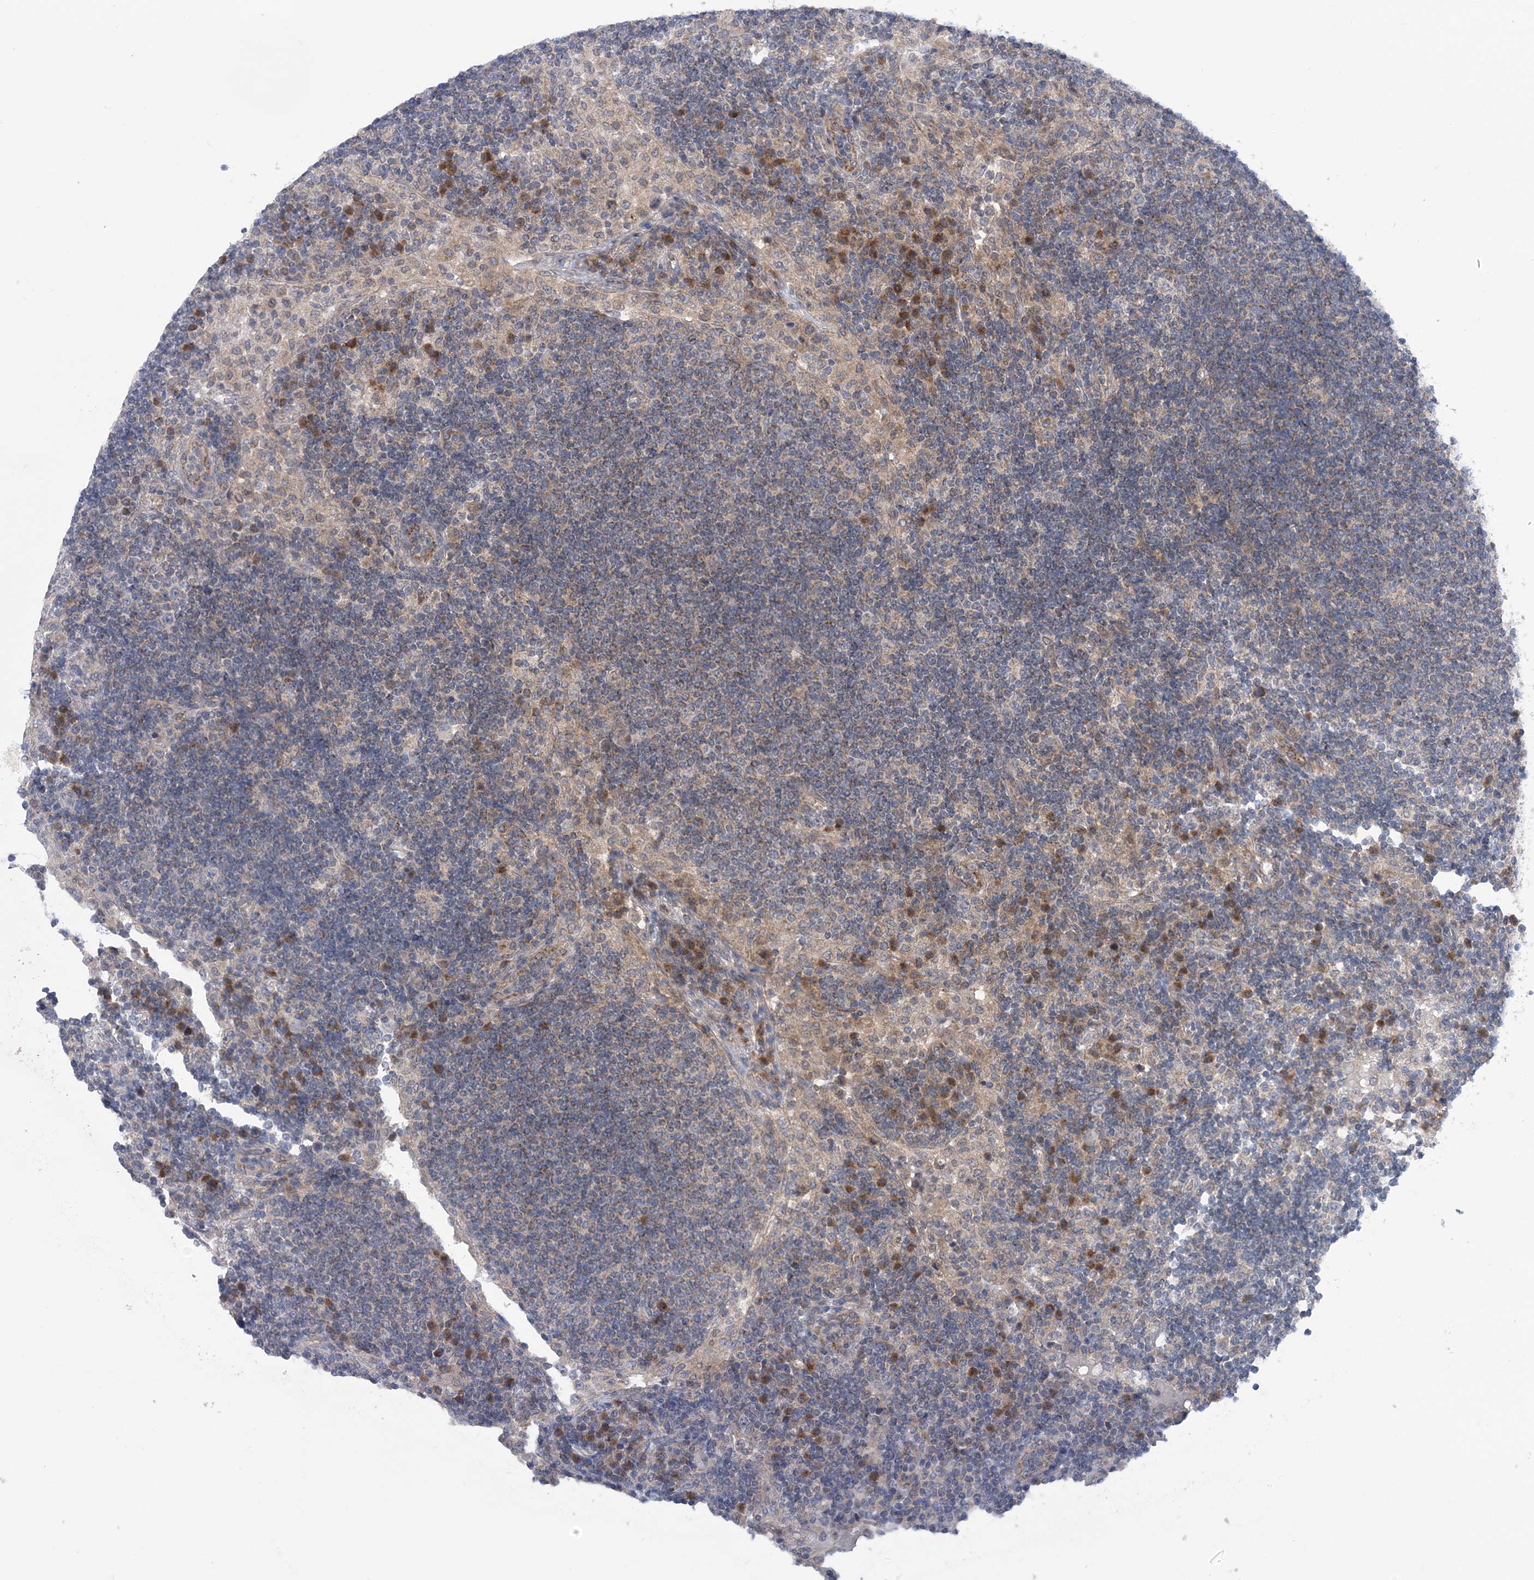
{"staining": {"intensity": "negative", "quantity": "none", "location": "none"}, "tissue": "lymph node", "cell_type": "Germinal center cells", "image_type": "normal", "snomed": [{"axis": "morphology", "description": "Normal tissue, NOS"}, {"axis": "topography", "description": "Lymph node"}], "caption": "The IHC micrograph has no significant staining in germinal center cells of lymph node. (Immunohistochemistry (ihc), brightfield microscopy, high magnification).", "gene": "COPE", "patient": {"sex": "female", "age": 53}}